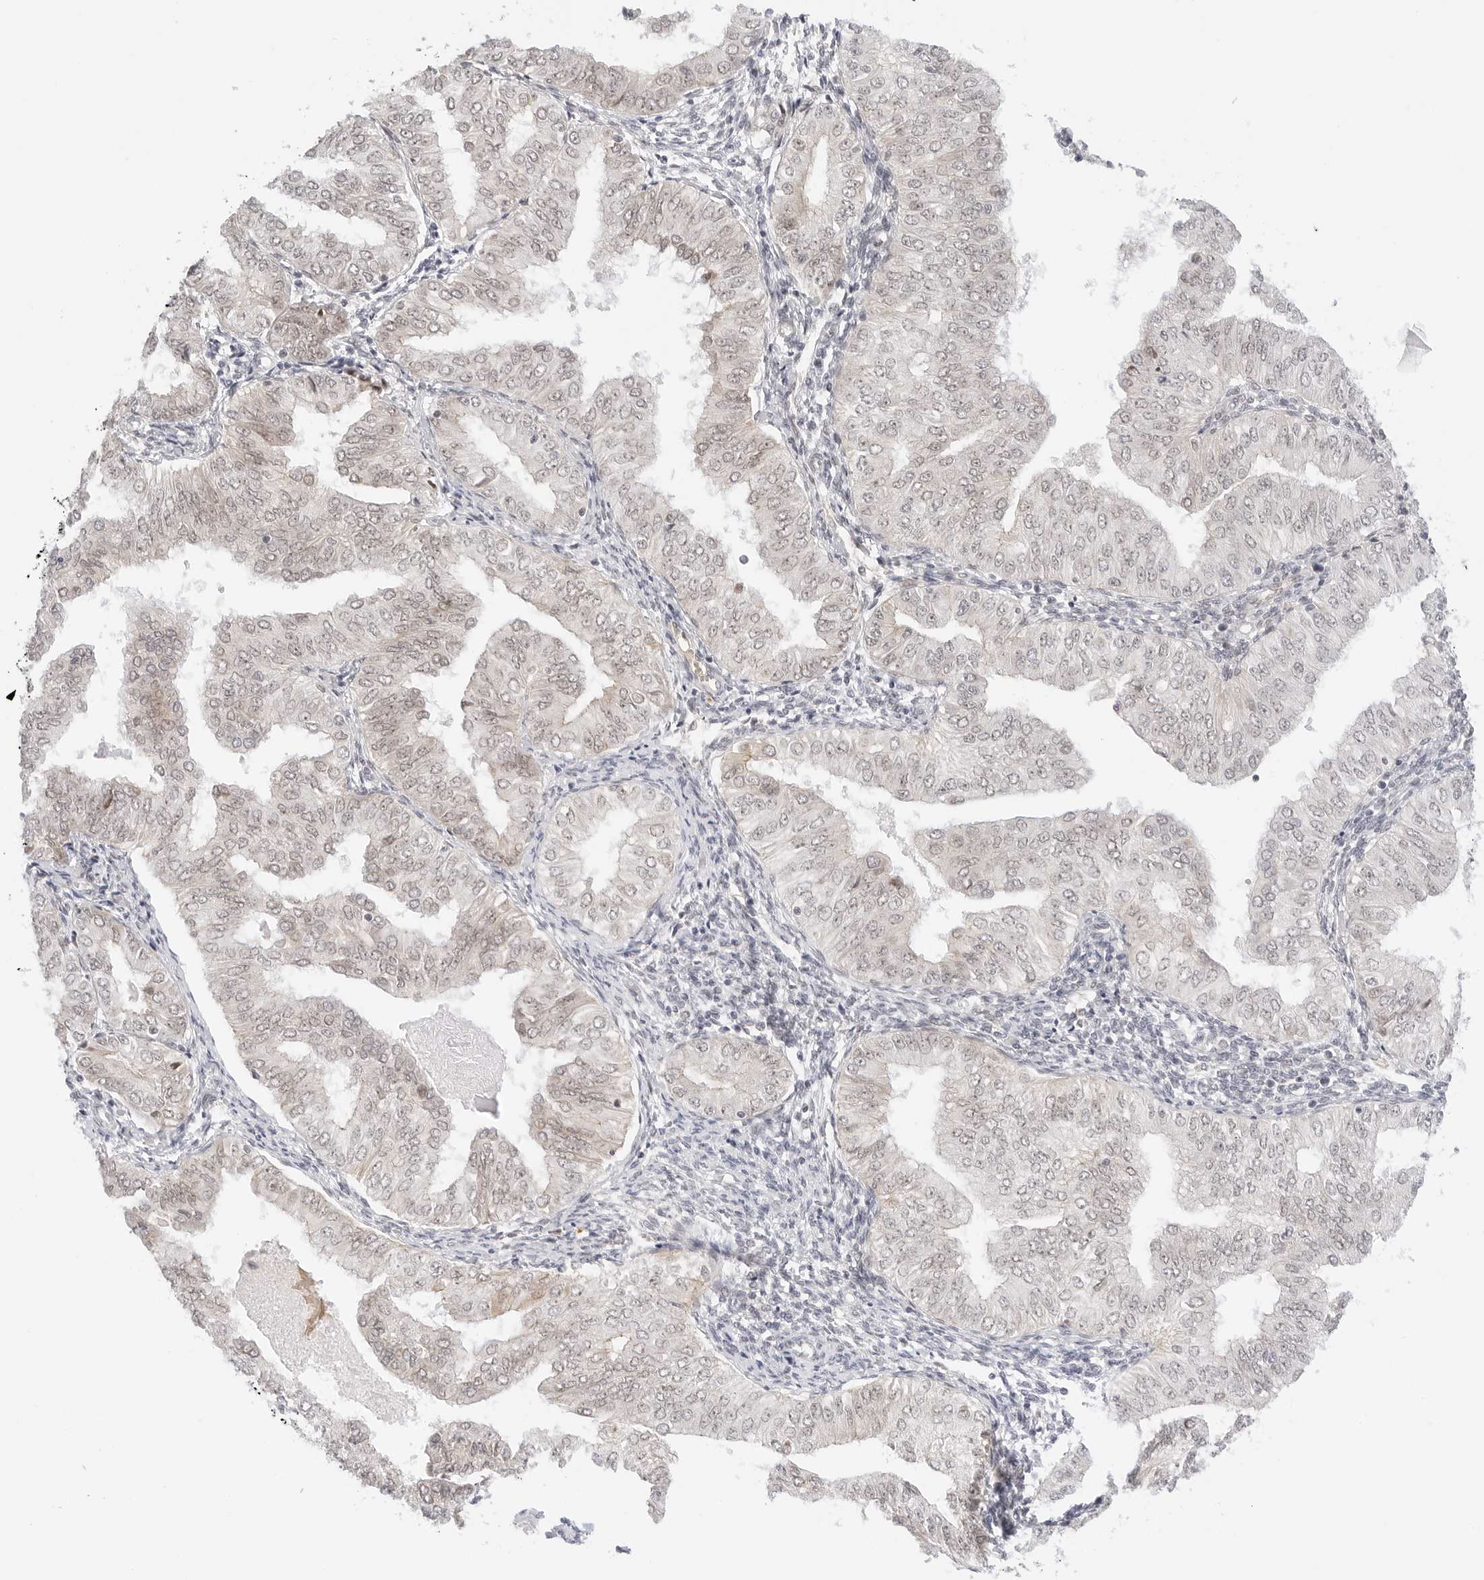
{"staining": {"intensity": "weak", "quantity": "25%-75%", "location": "nuclear"}, "tissue": "endometrial cancer", "cell_type": "Tumor cells", "image_type": "cancer", "snomed": [{"axis": "morphology", "description": "Normal tissue, NOS"}, {"axis": "morphology", "description": "Adenocarcinoma, NOS"}, {"axis": "topography", "description": "Endometrium"}], "caption": "Endometrial adenocarcinoma was stained to show a protein in brown. There is low levels of weak nuclear positivity in approximately 25%-75% of tumor cells. (Brightfield microscopy of DAB IHC at high magnification).", "gene": "HIPK3", "patient": {"sex": "female", "age": 53}}